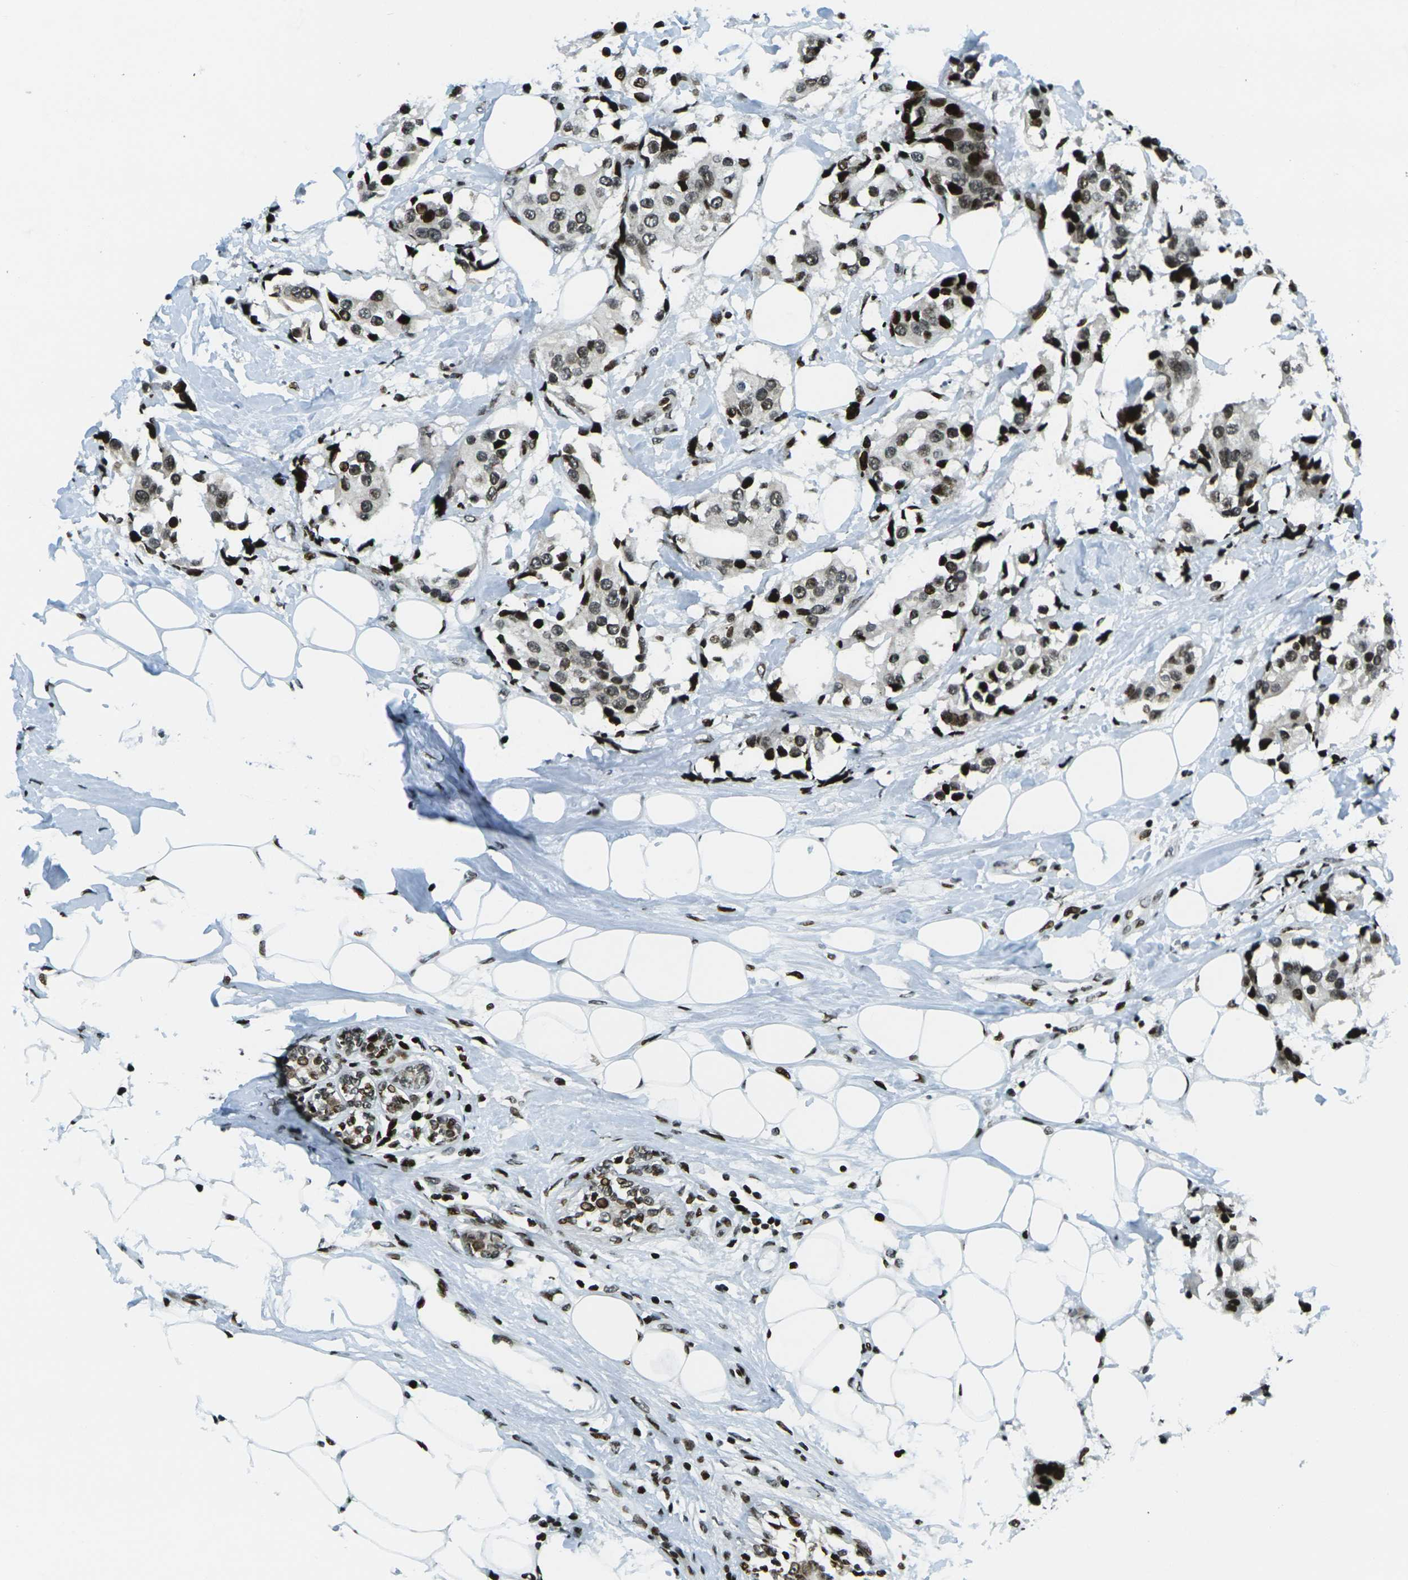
{"staining": {"intensity": "strong", "quantity": ">75%", "location": "nuclear"}, "tissue": "breast cancer", "cell_type": "Tumor cells", "image_type": "cancer", "snomed": [{"axis": "morphology", "description": "Normal tissue, NOS"}, {"axis": "morphology", "description": "Duct carcinoma"}, {"axis": "topography", "description": "Breast"}], "caption": "Immunohistochemistry histopathology image of breast cancer (intraductal carcinoma) stained for a protein (brown), which displays high levels of strong nuclear positivity in about >75% of tumor cells.", "gene": "H3-3A", "patient": {"sex": "female", "age": 39}}